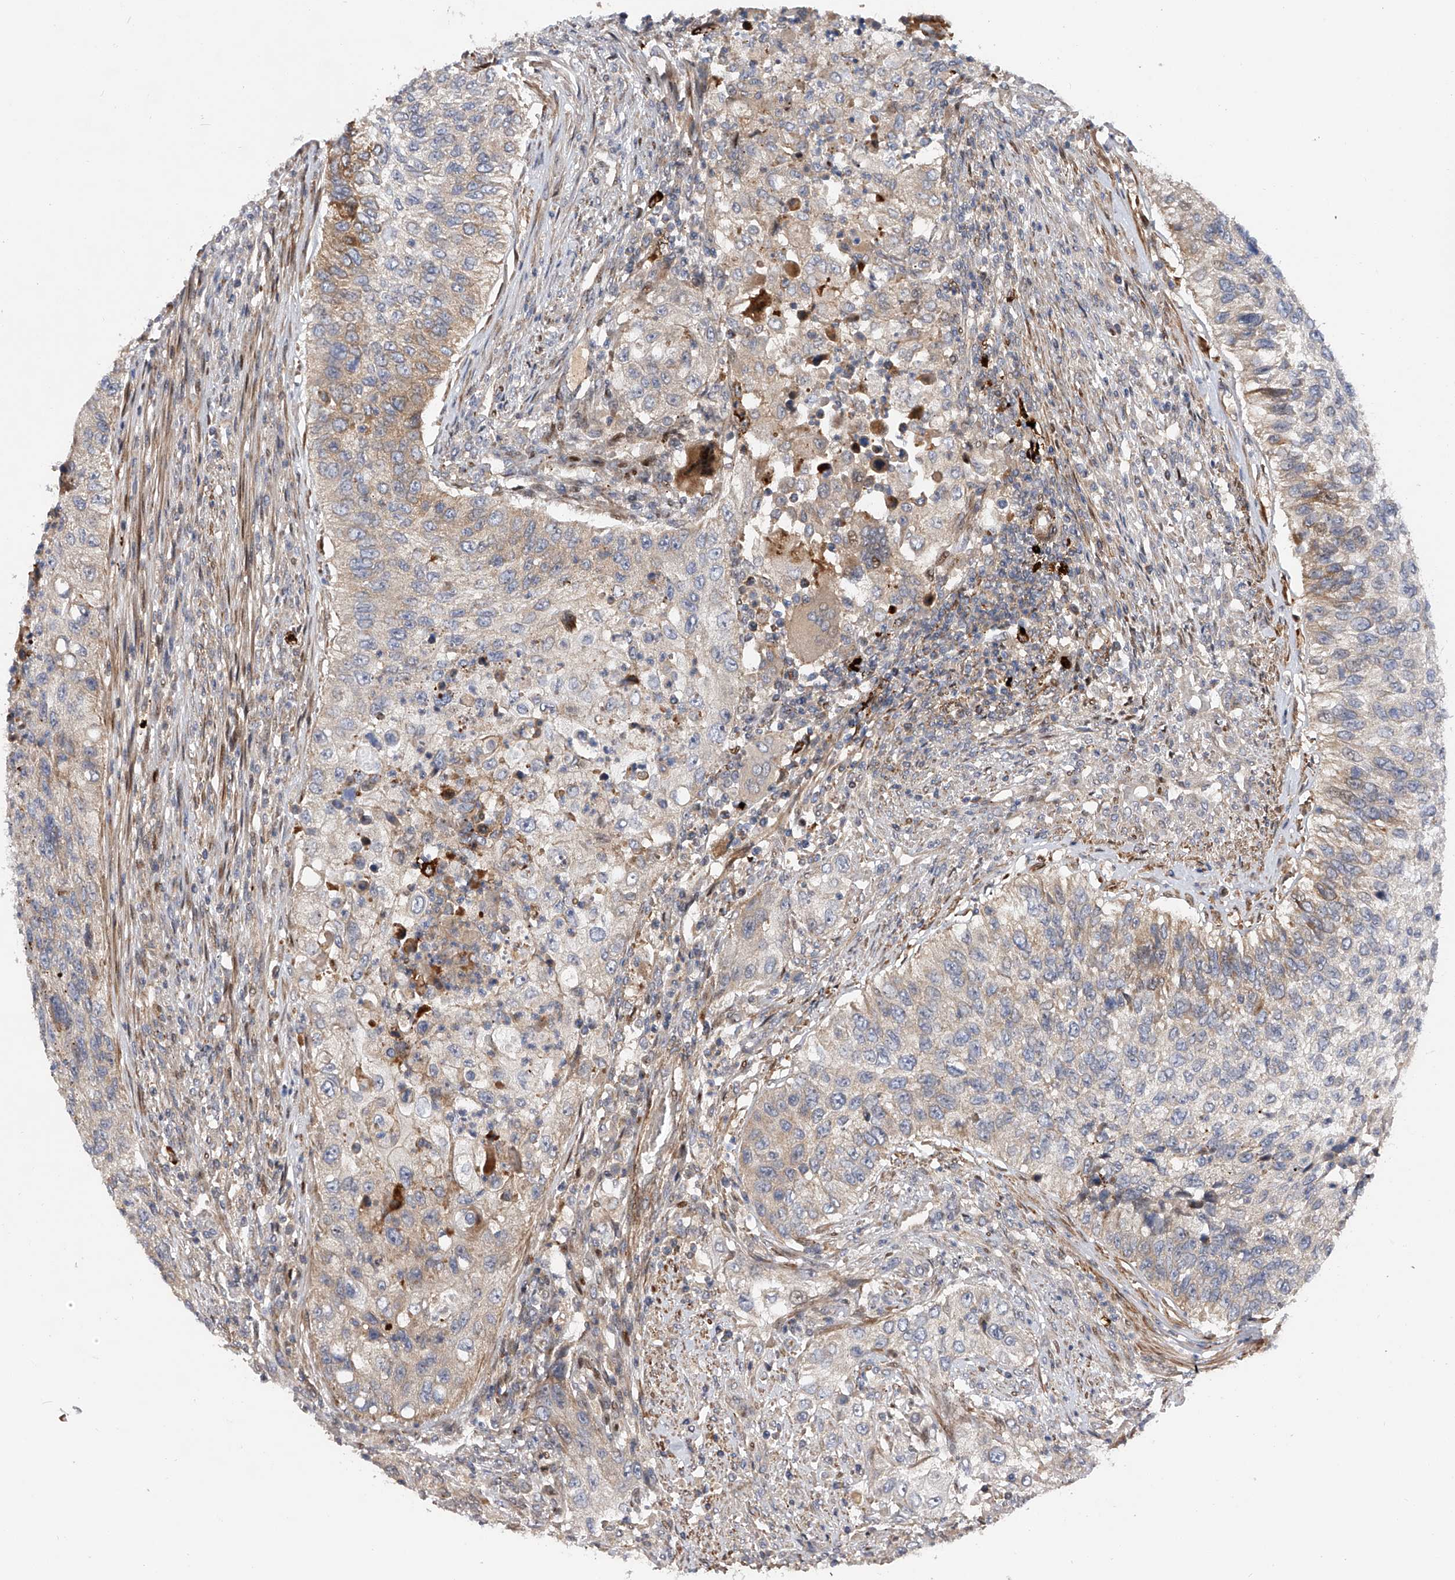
{"staining": {"intensity": "weak", "quantity": "<25%", "location": "cytoplasmic/membranous"}, "tissue": "urothelial cancer", "cell_type": "Tumor cells", "image_type": "cancer", "snomed": [{"axis": "morphology", "description": "Urothelial carcinoma, High grade"}, {"axis": "topography", "description": "Urinary bladder"}], "caption": "The immunohistochemistry (IHC) image has no significant positivity in tumor cells of urothelial cancer tissue.", "gene": "PDSS2", "patient": {"sex": "female", "age": 60}}